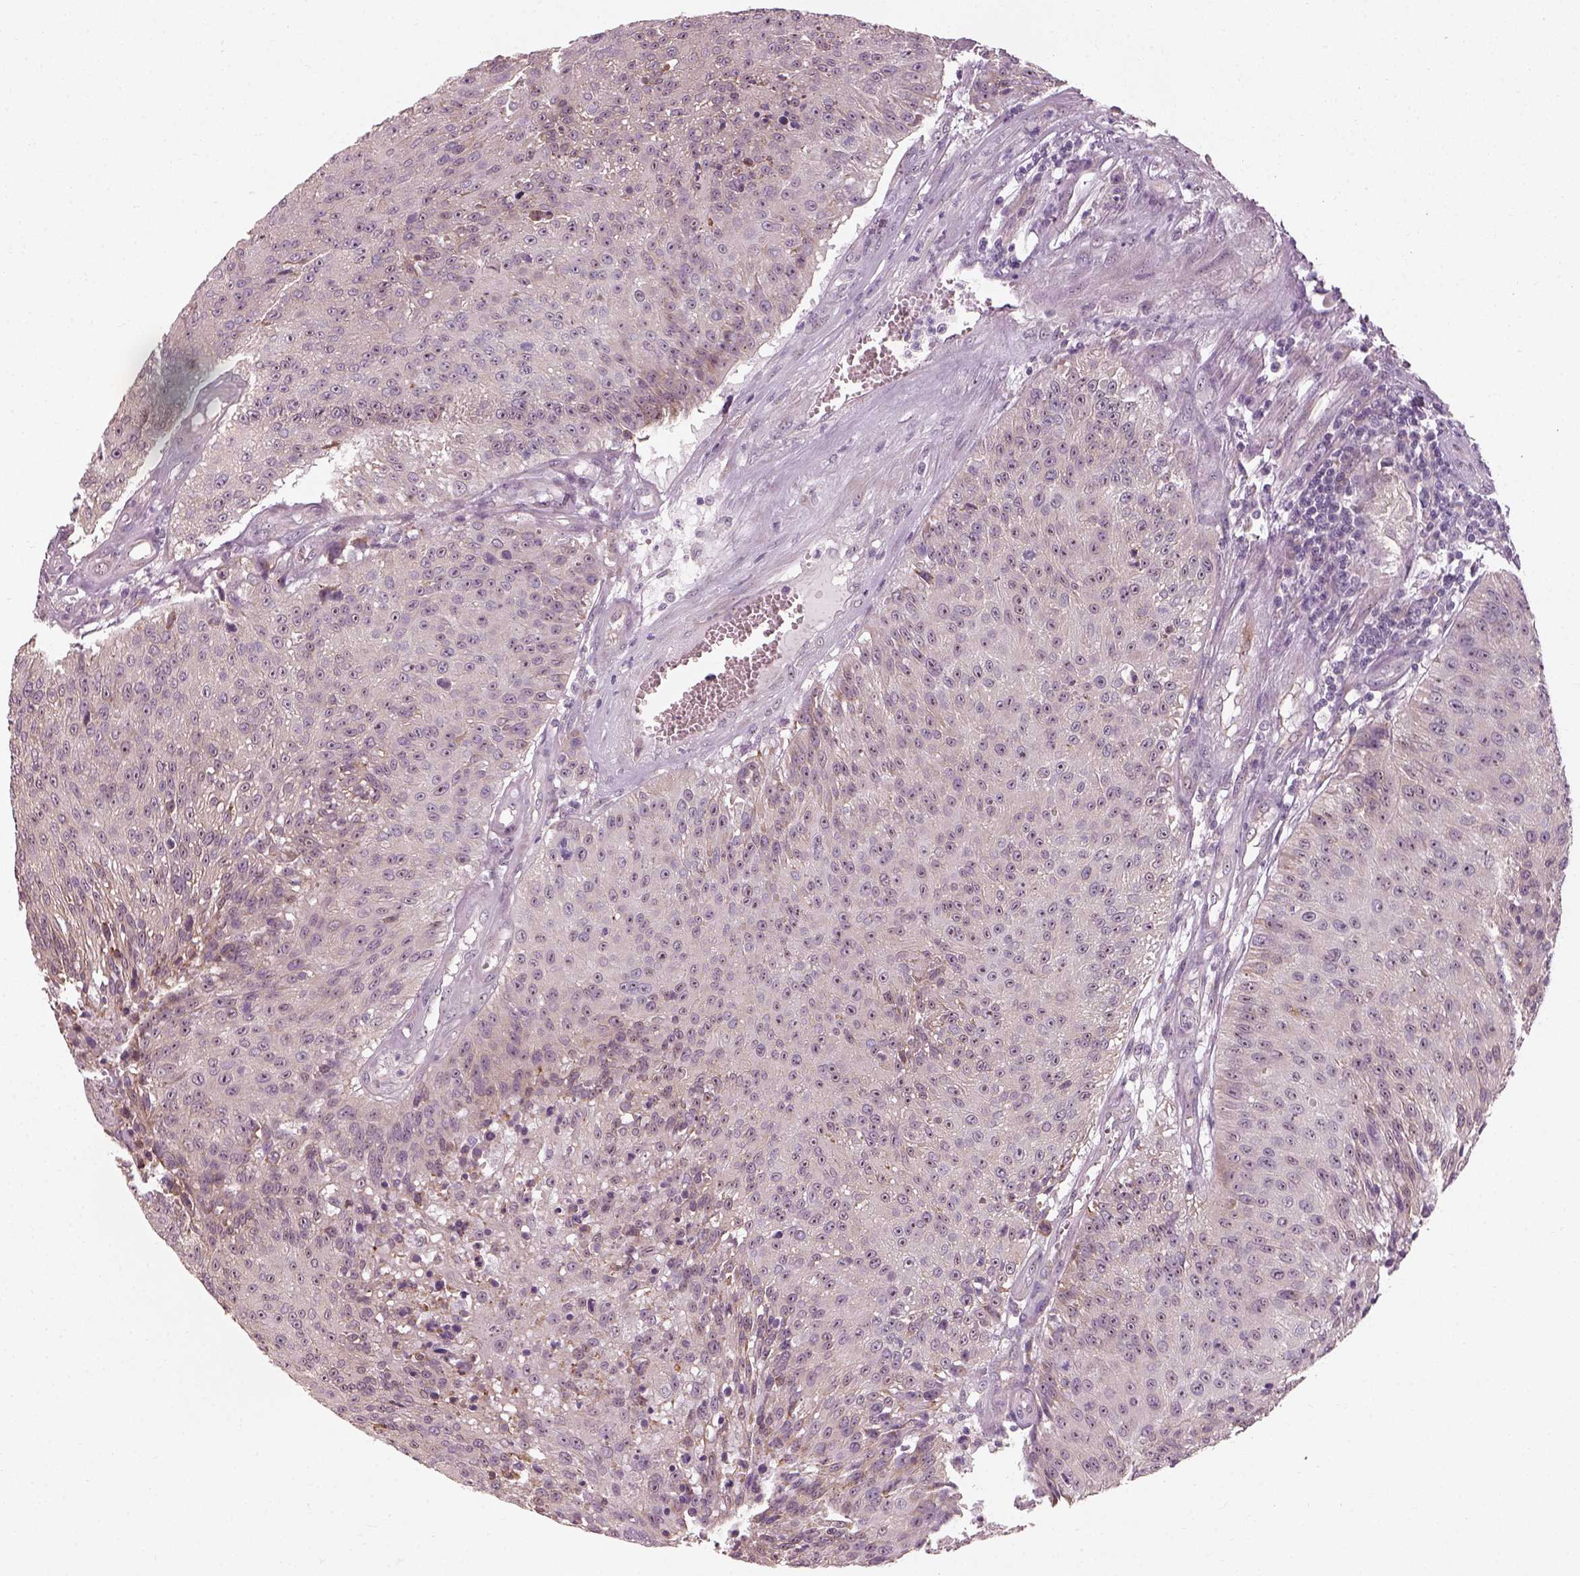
{"staining": {"intensity": "negative", "quantity": "none", "location": "none"}, "tissue": "urothelial cancer", "cell_type": "Tumor cells", "image_type": "cancer", "snomed": [{"axis": "morphology", "description": "Urothelial carcinoma, NOS"}, {"axis": "topography", "description": "Urinary bladder"}], "caption": "Immunohistochemical staining of human urothelial cancer demonstrates no significant staining in tumor cells.", "gene": "CDS1", "patient": {"sex": "male", "age": 55}}